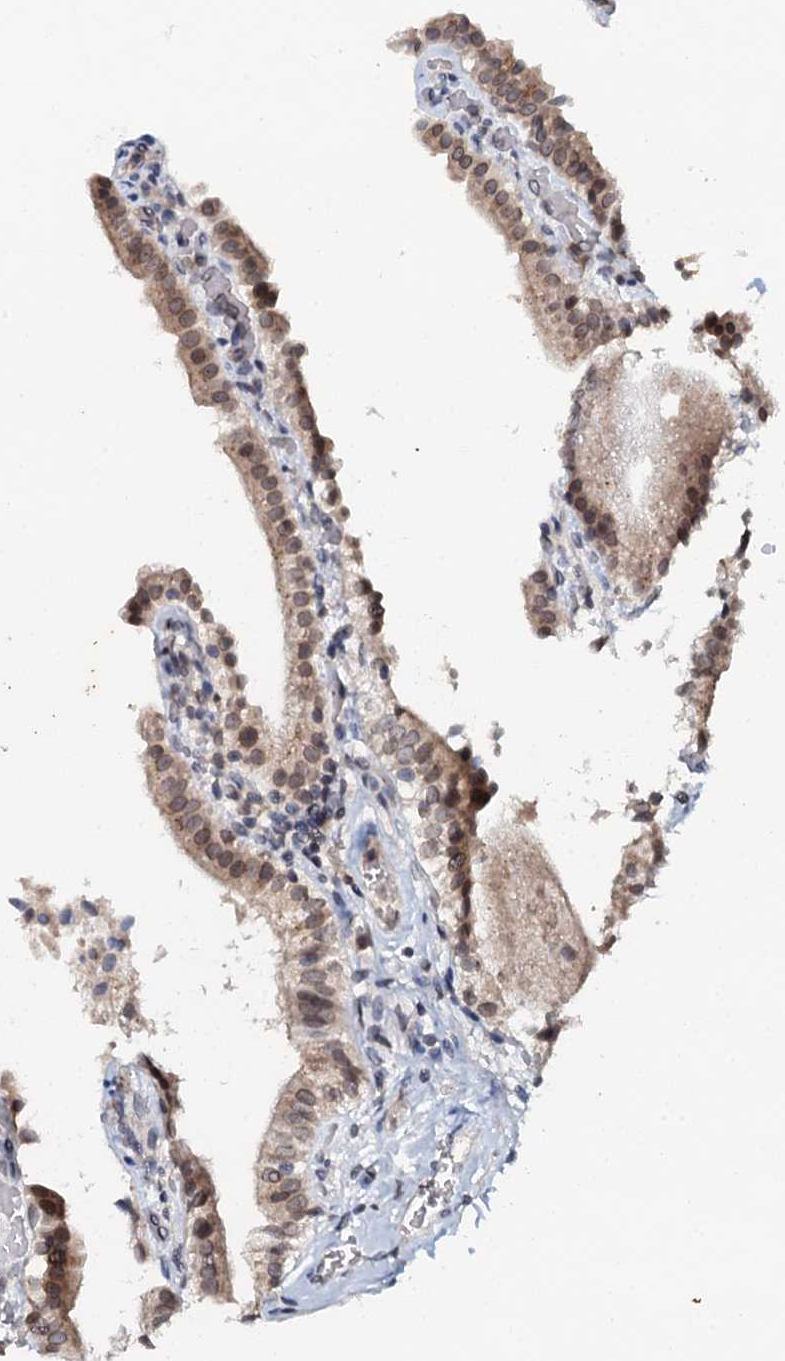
{"staining": {"intensity": "moderate", "quantity": "25%-75%", "location": "cytoplasmic/membranous,nuclear"}, "tissue": "gallbladder", "cell_type": "Glandular cells", "image_type": "normal", "snomed": [{"axis": "morphology", "description": "Normal tissue, NOS"}, {"axis": "topography", "description": "Gallbladder"}], "caption": "The image exhibits staining of unremarkable gallbladder, revealing moderate cytoplasmic/membranous,nuclear protein expression (brown color) within glandular cells. Using DAB (brown) and hematoxylin (blue) stains, captured at high magnification using brightfield microscopy.", "gene": "SNTA1", "patient": {"sex": "female", "age": 47}}